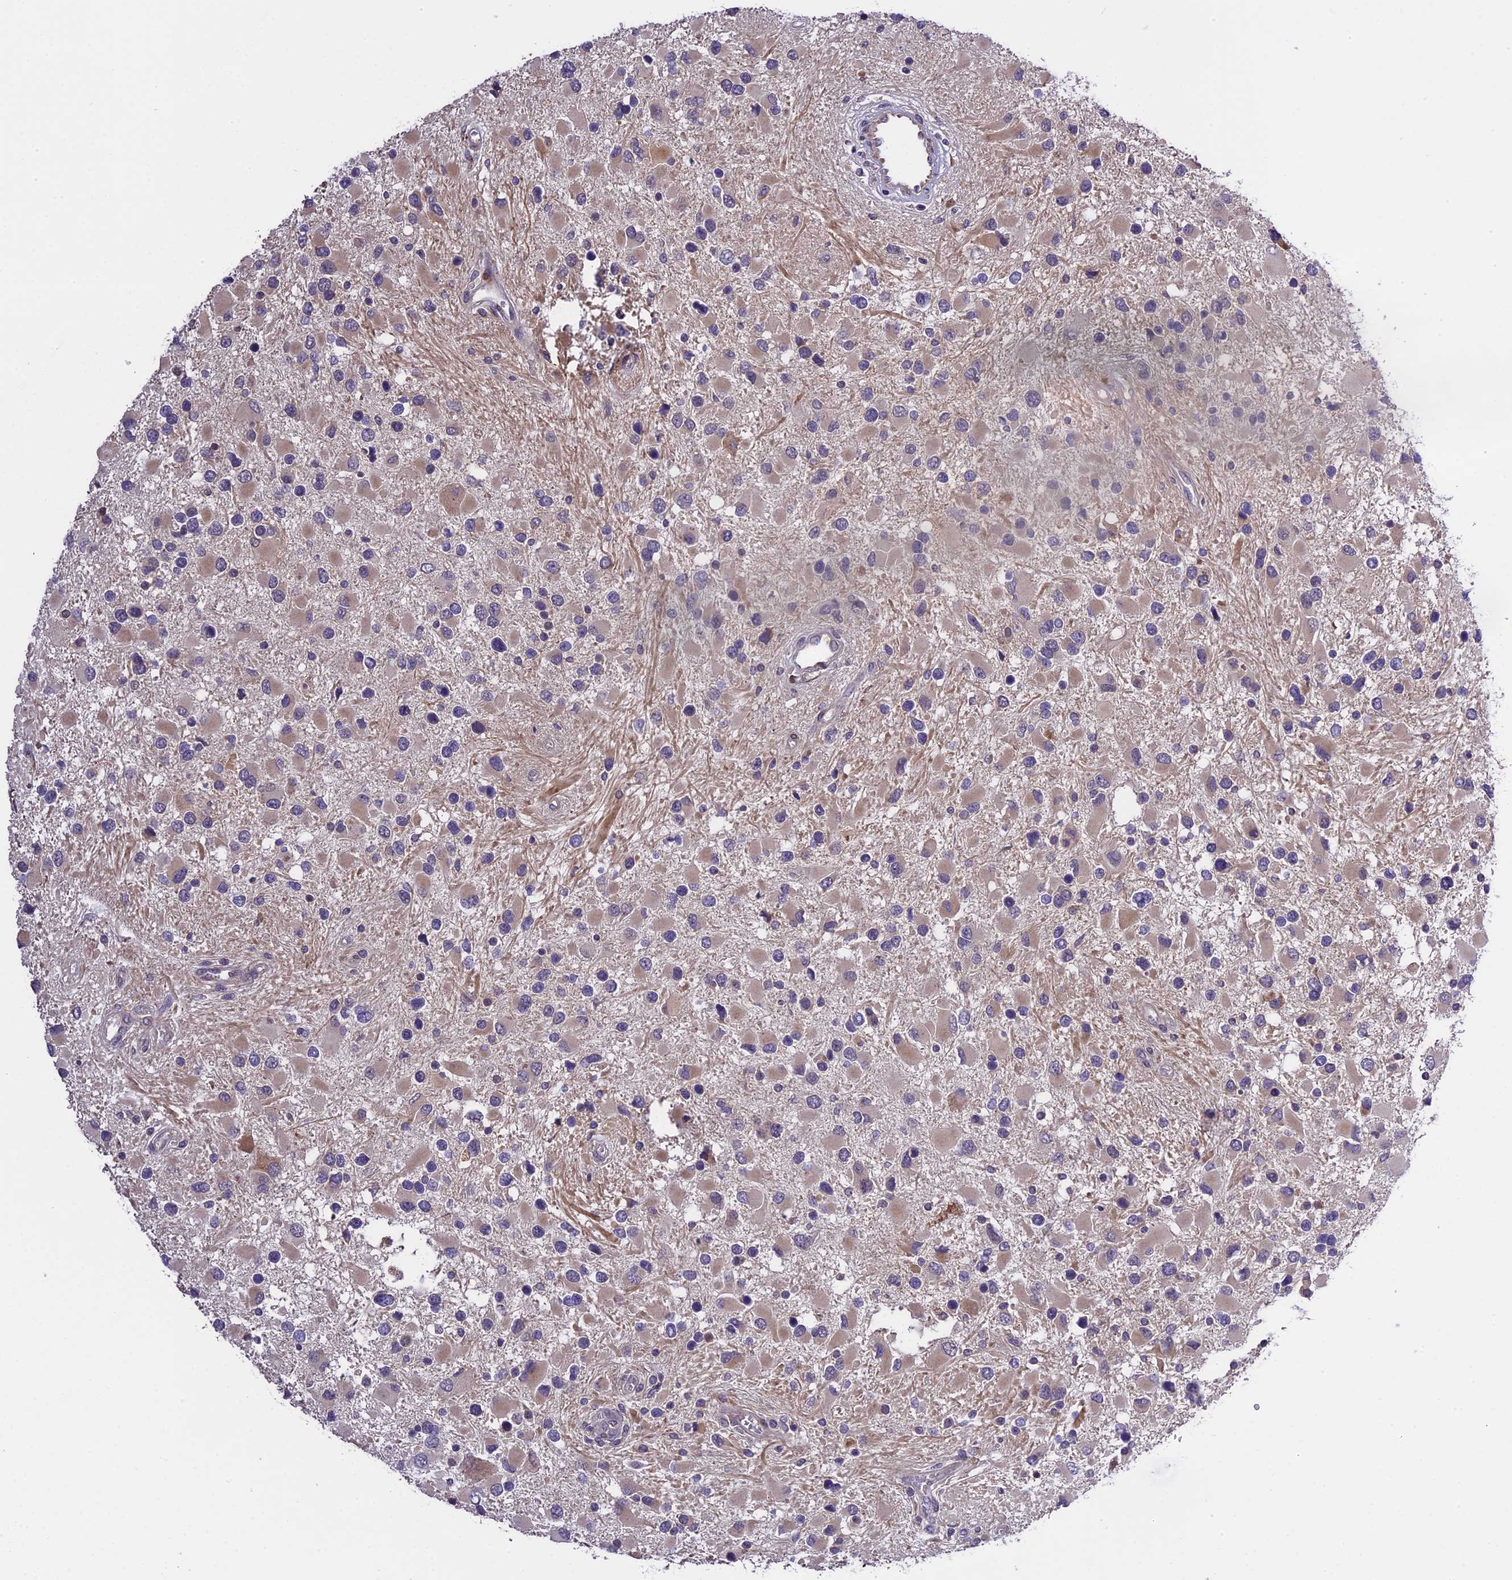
{"staining": {"intensity": "weak", "quantity": "25%-75%", "location": "cytoplasmic/membranous"}, "tissue": "glioma", "cell_type": "Tumor cells", "image_type": "cancer", "snomed": [{"axis": "morphology", "description": "Glioma, malignant, High grade"}, {"axis": "topography", "description": "Brain"}], "caption": "Glioma stained with a brown dye demonstrates weak cytoplasmic/membranous positive positivity in approximately 25%-75% of tumor cells.", "gene": "ABCC10", "patient": {"sex": "male", "age": 53}}